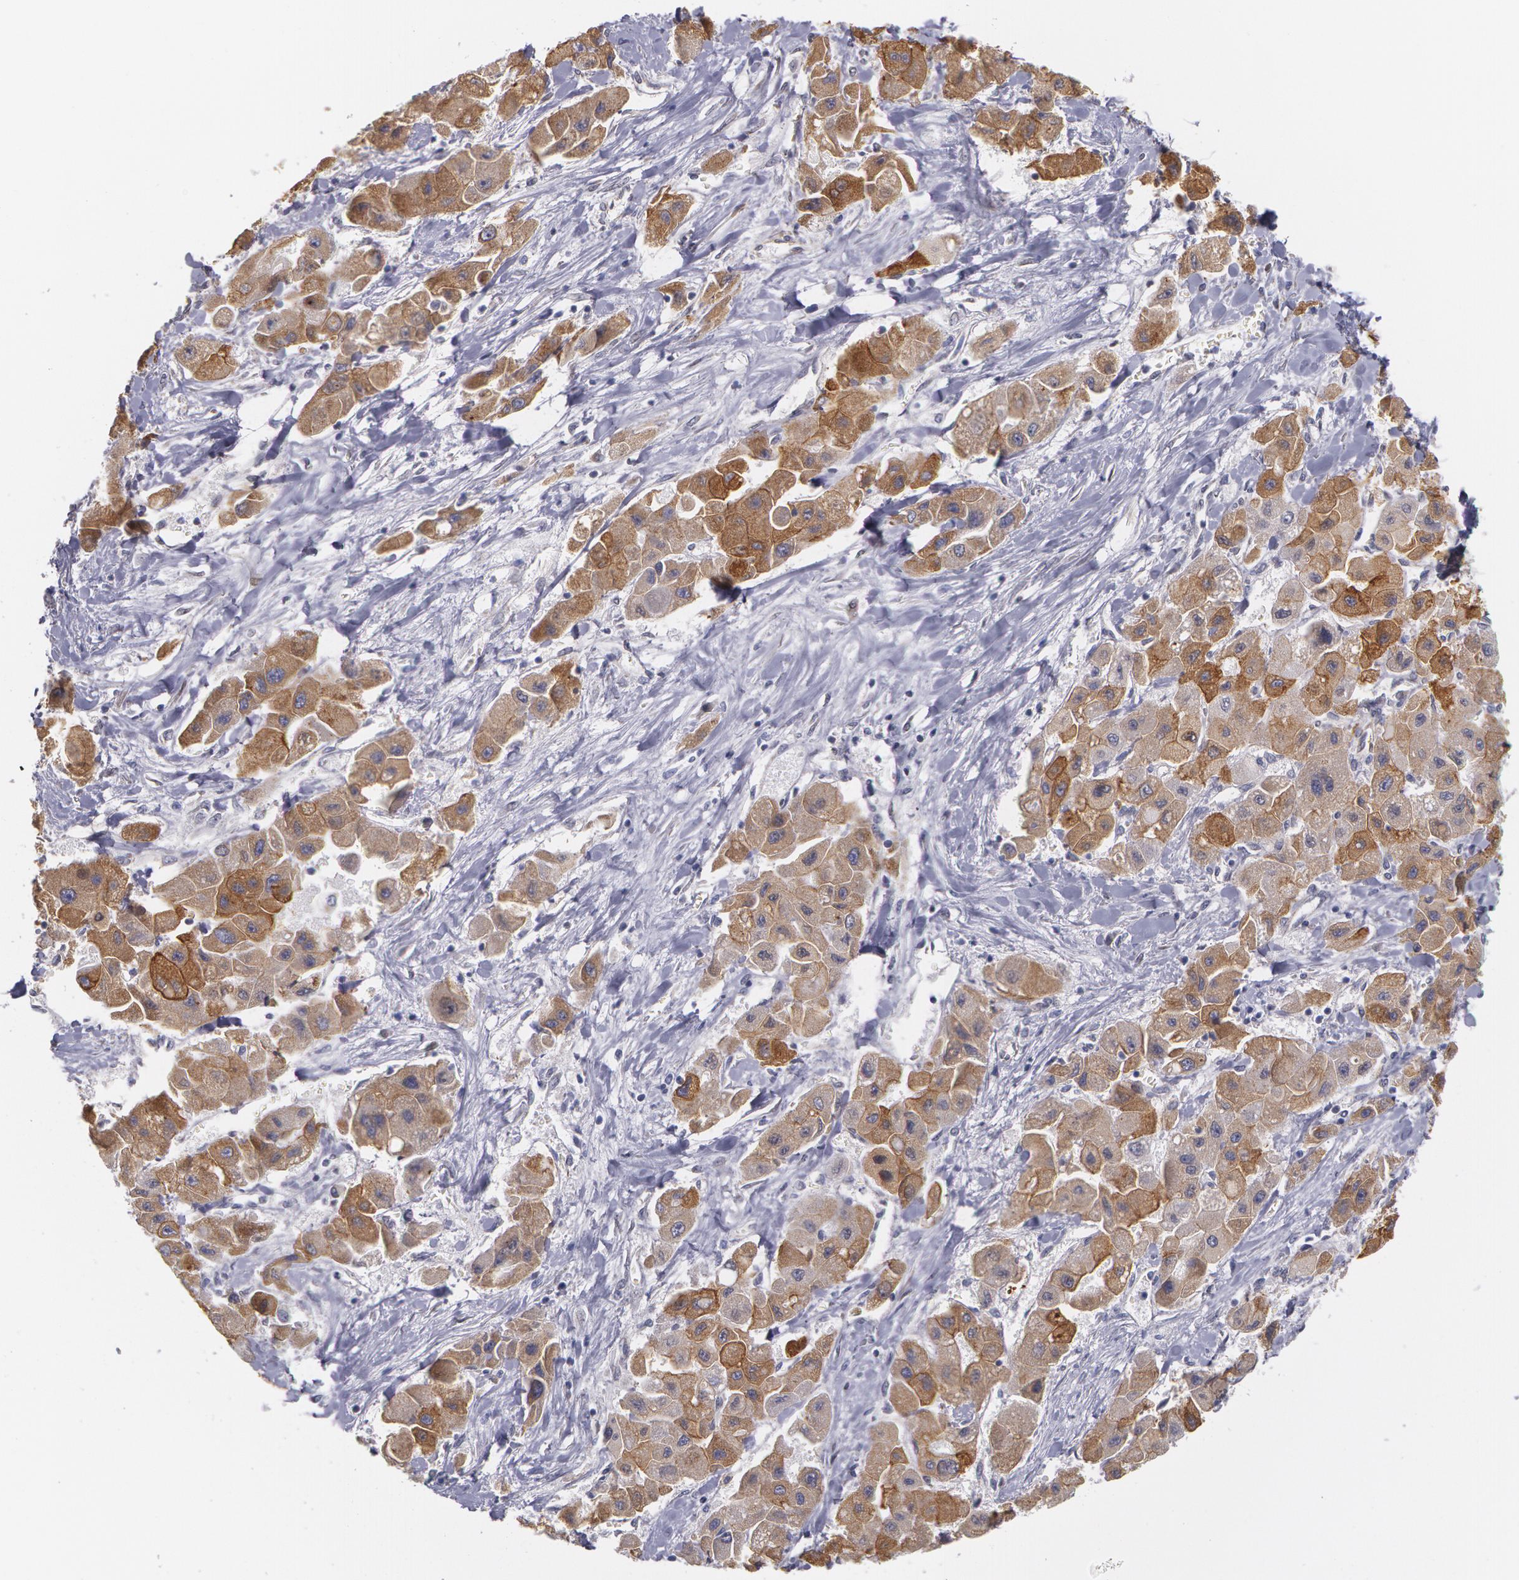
{"staining": {"intensity": "moderate", "quantity": ">75%", "location": "cytoplasmic/membranous"}, "tissue": "liver cancer", "cell_type": "Tumor cells", "image_type": "cancer", "snomed": [{"axis": "morphology", "description": "Carcinoma, Hepatocellular, NOS"}, {"axis": "topography", "description": "Liver"}], "caption": "This is an image of immunohistochemistry (IHC) staining of liver cancer (hepatocellular carcinoma), which shows moderate expression in the cytoplasmic/membranous of tumor cells.", "gene": "KRT18", "patient": {"sex": "male", "age": 24}}